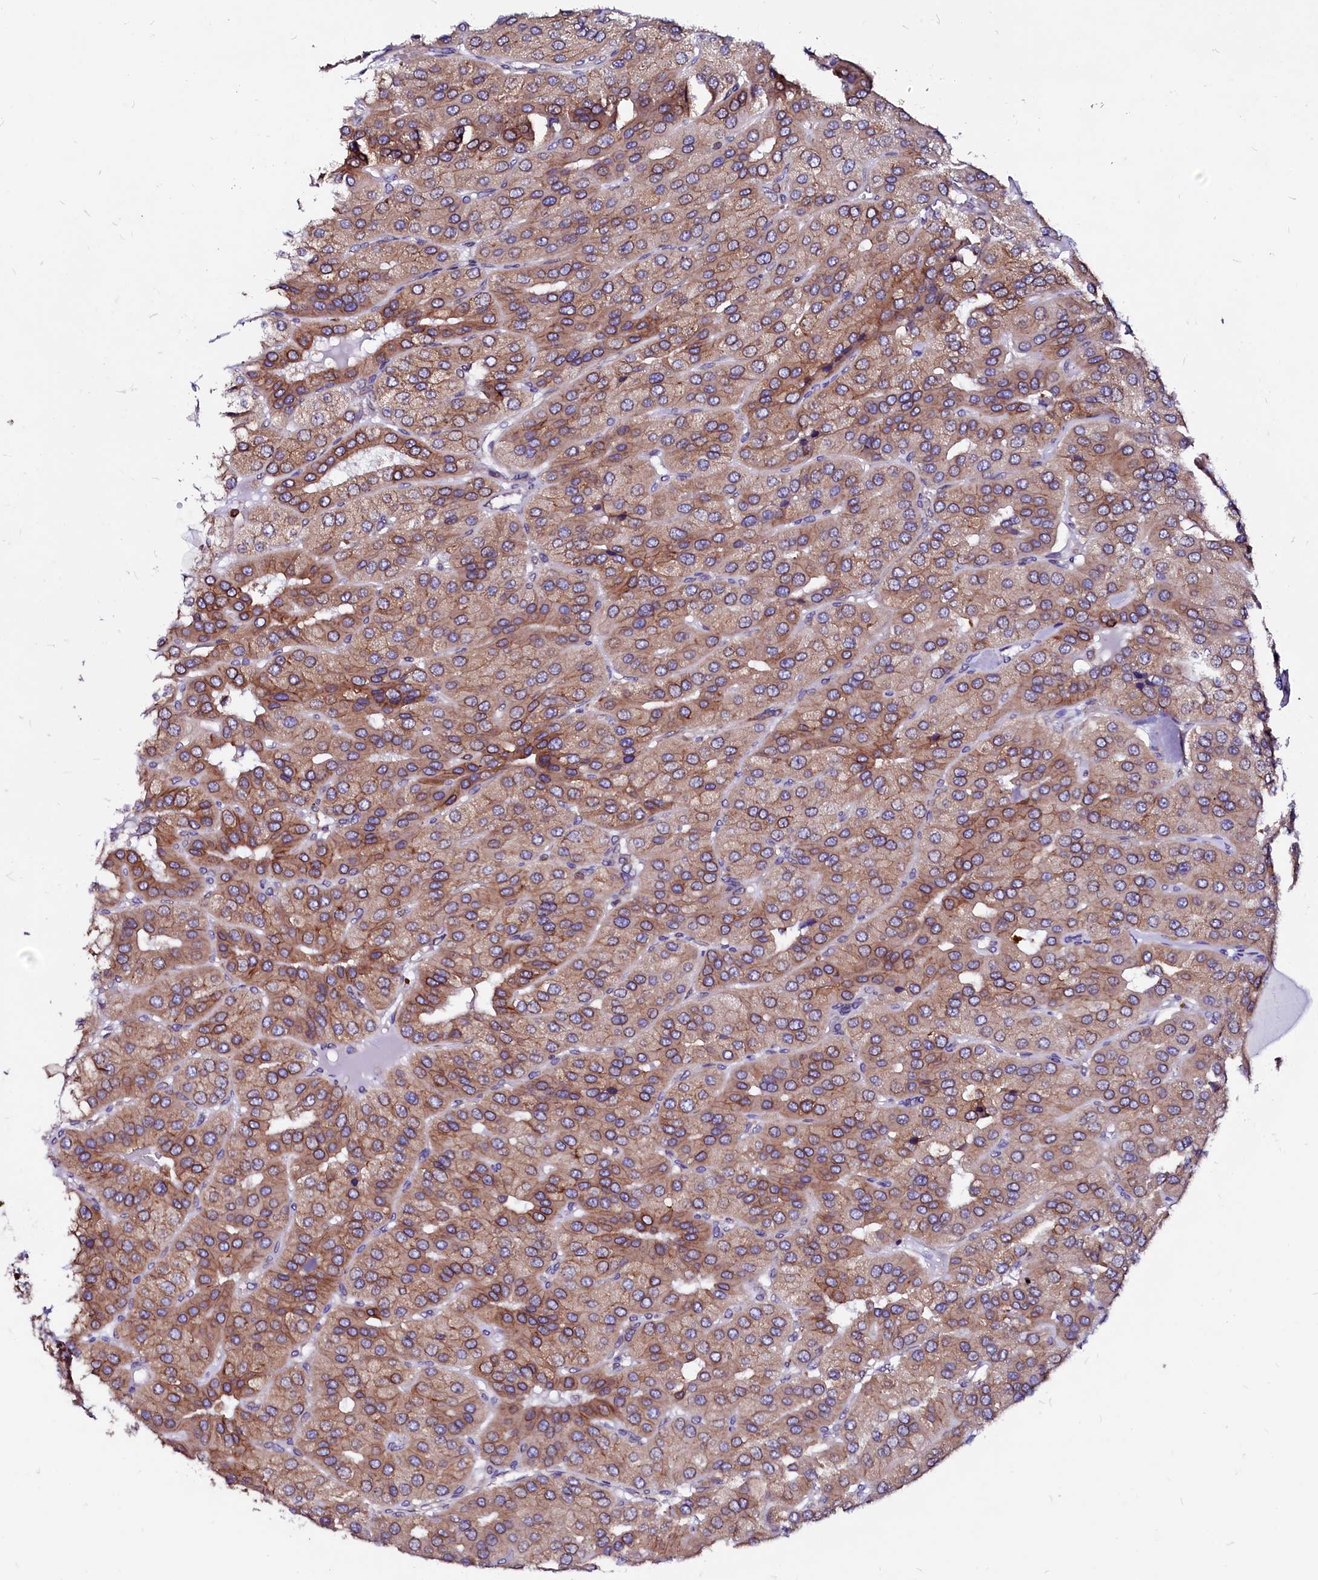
{"staining": {"intensity": "strong", "quantity": ">75%", "location": "cytoplasmic/membranous"}, "tissue": "parathyroid gland", "cell_type": "Glandular cells", "image_type": "normal", "snomed": [{"axis": "morphology", "description": "Normal tissue, NOS"}, {"axis": "morphology", "description": "Adenoma, NOS"}, {"axis": "topography", "description": "Parathyroid gland"}], "caption": "Glandular cells reveal high levels of strong cytoplasmic/membranous staining in about >75% of cells in normal human parathyroid gland. Nuclei are stained in blue.", "gene": "DERL1", "patient": {"sex": "female", "age": 86}}